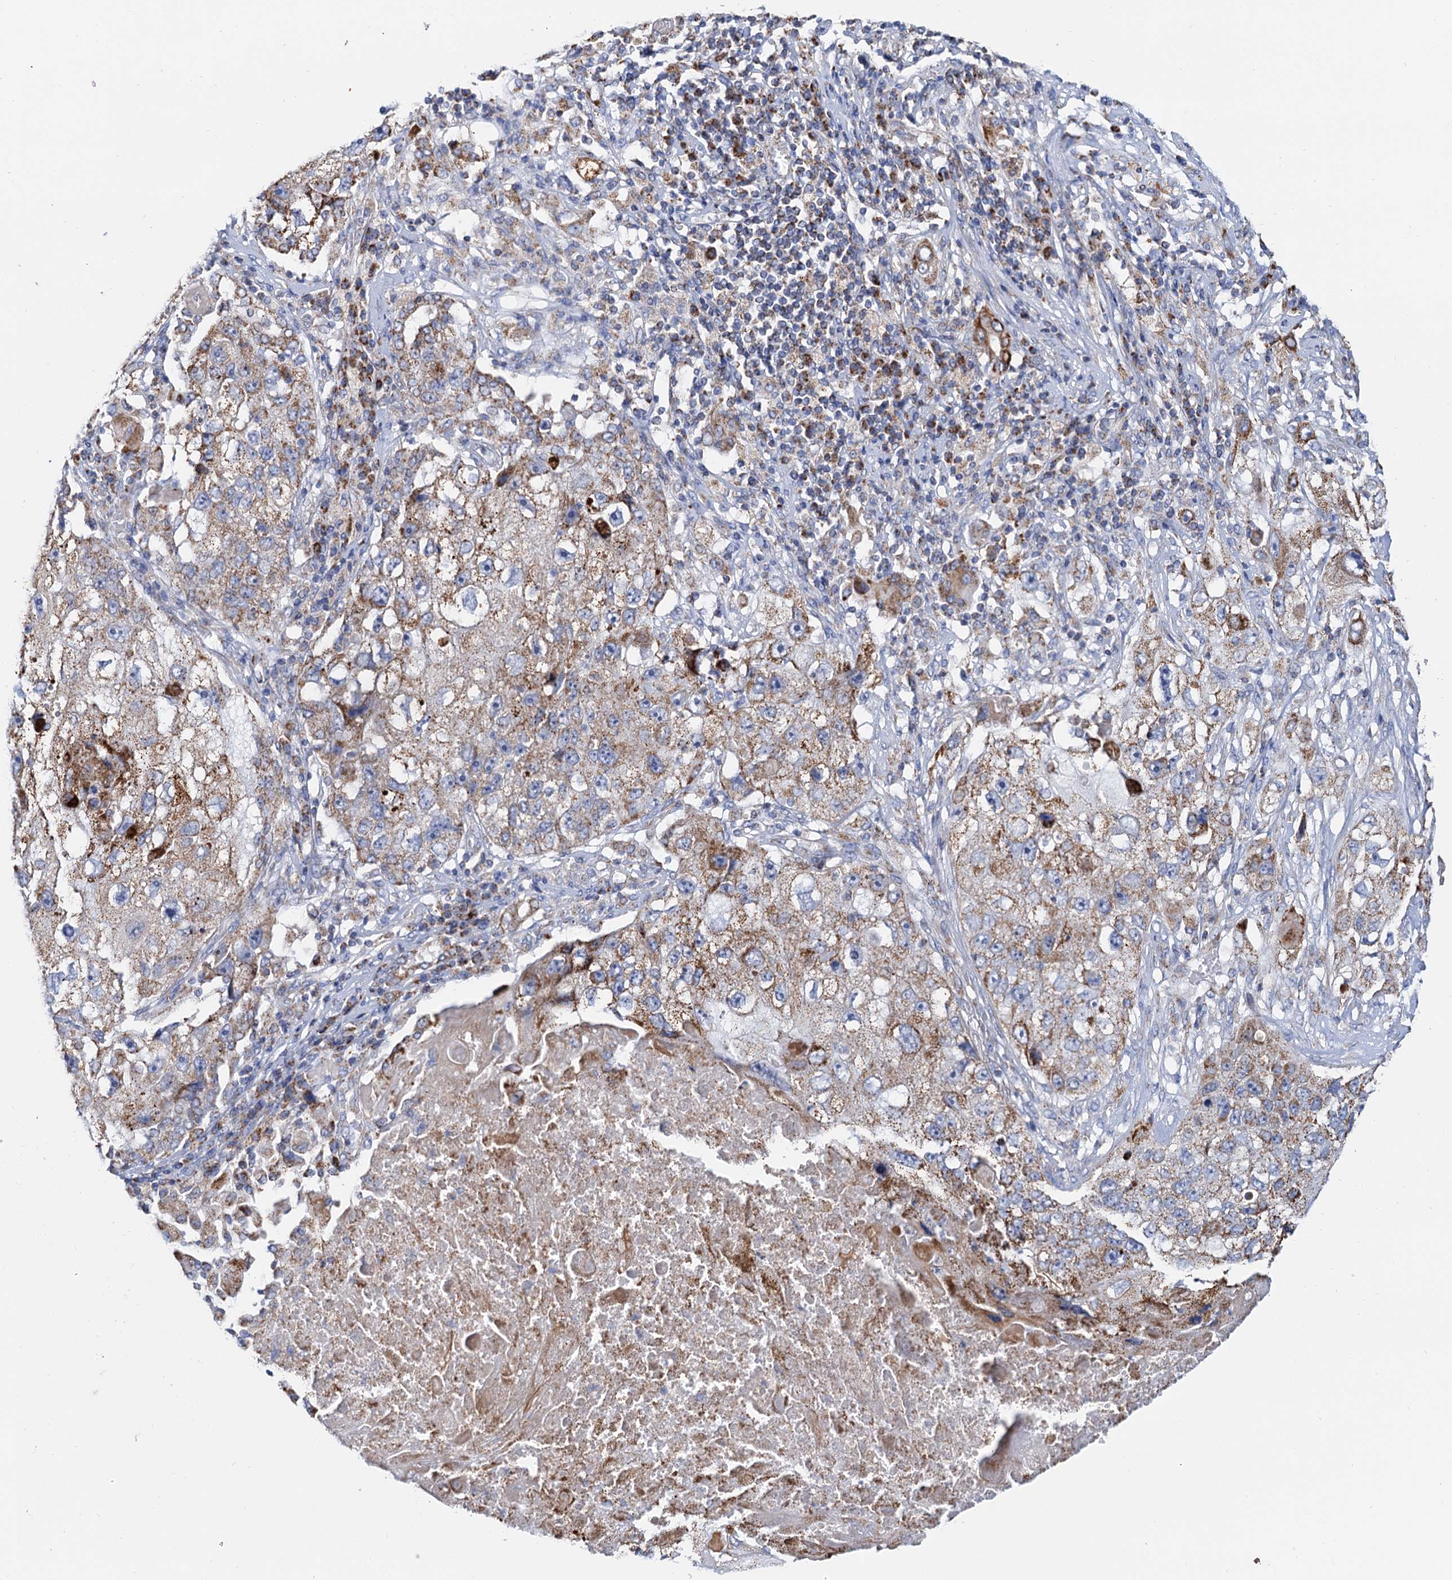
{"staining": {"intensity": "weak", "quantity": ">75%", "location": "cytoplasmic/membranous"}, "tissue": "lung cancer", "cell_type": "Tumor cells", "image_type": "cancer", "snomed": [{"axis": "morphology", "description": "Squamous cell carcinoma, NOS"}, {"axis": "topography", "description": "Lung"}], "caption": "Tumor cells display weak cytoplasmic/membranous staining in about >75% of cells in lung squamous cell carcinoma. (Brightfield microscopy of DAB IHC at high magnification).", "gene": "C2CD3", "patient": {"sex": "male", "age": 61}}